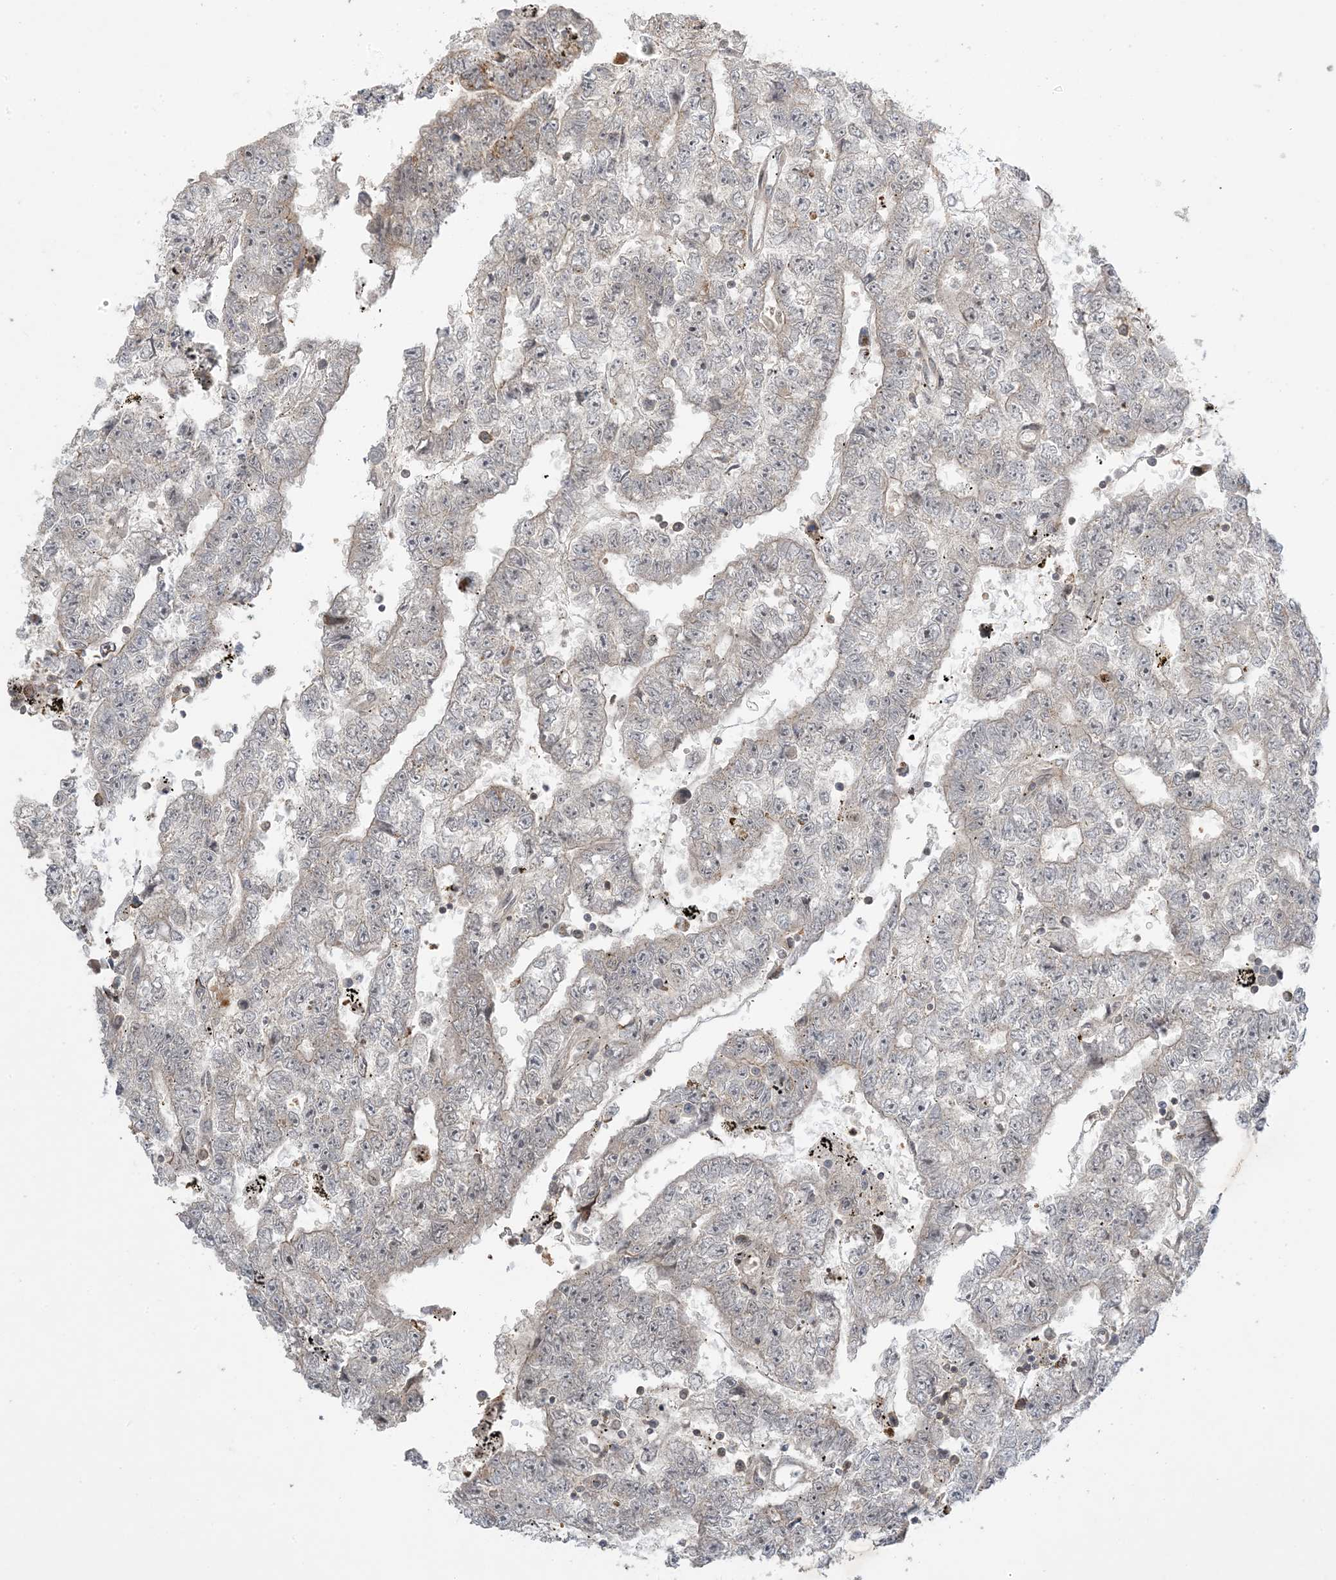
{"staining": {"intensity": "weak", "quantity": "<25%", "location": "cytoplasmic/membranous"}, "tissue": "testis cancer", "cell_type": "Tumor cells", "image_type": "cancer", "snomed": [{"axis": "morphology", "description": "Carcinoma, Embryonal, NOS"}, {"axis": "topography", "description": "Testis"}], "caption": "A high-resolution histopathology image shows immunohistochemistry (IHC) staining of testis cancer, which shows no significant staining in tumor cells.", "gene": "PHLDB2", "patient": {"sex": "male", "age": 25}}